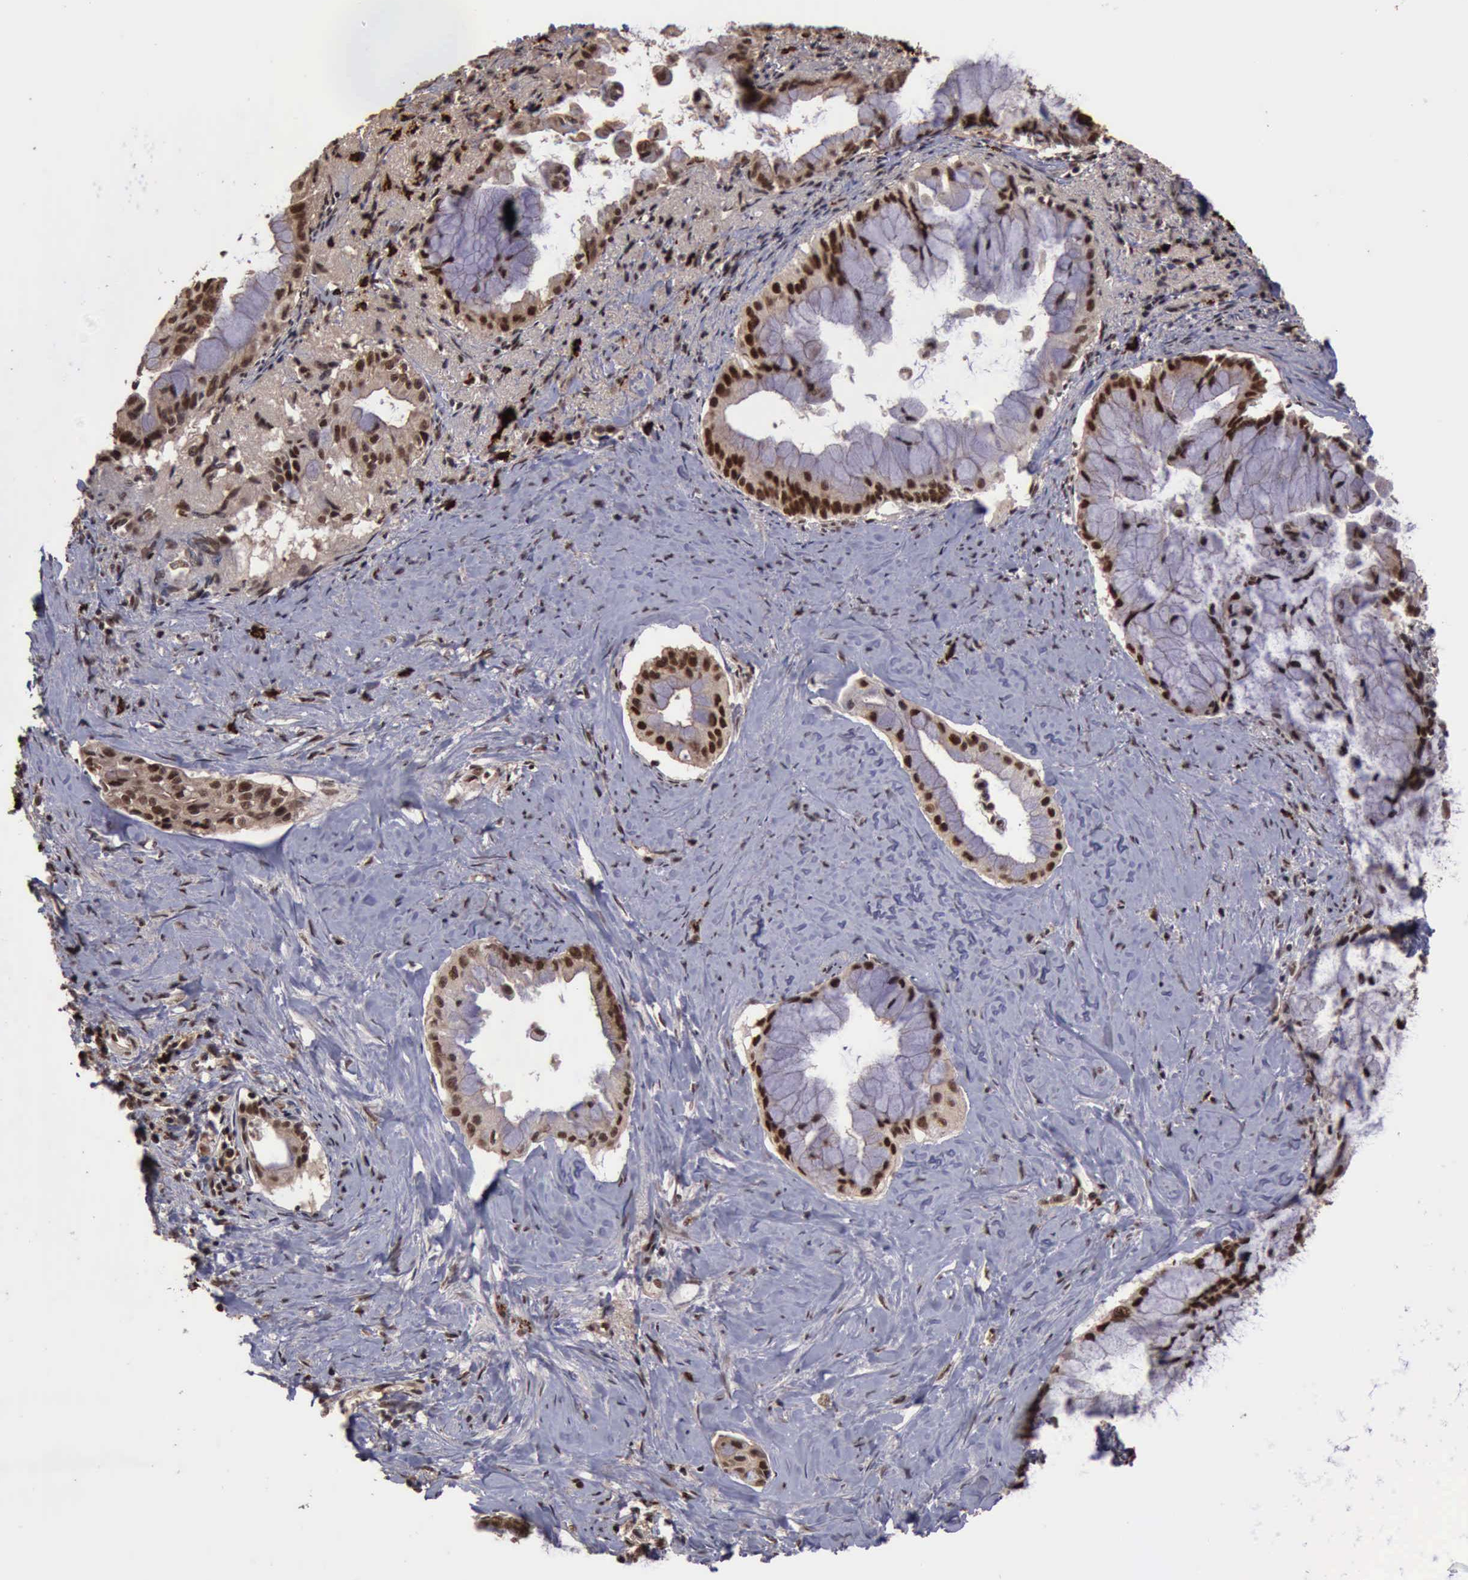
{"staining": {"intensity": "moderate", "quantity": ">75%", "location": "nuclear"}, "tissue": "pancreatic cancer", "cell_type": "Tumor cells", "image_type": "cancer", "snomed": [{"axis": "morphology", "description": "Adenocarcinoma, NOS"}, {"axis": "topography", "description": "Pancreas"}], "caption": "Pancreatic cancer (adenocarcinoma) stained with a protein marker reveals moderate staining in tumor cells.", "gene": "TRMT2A", "patient": {"sex": "male", "age": 59}}